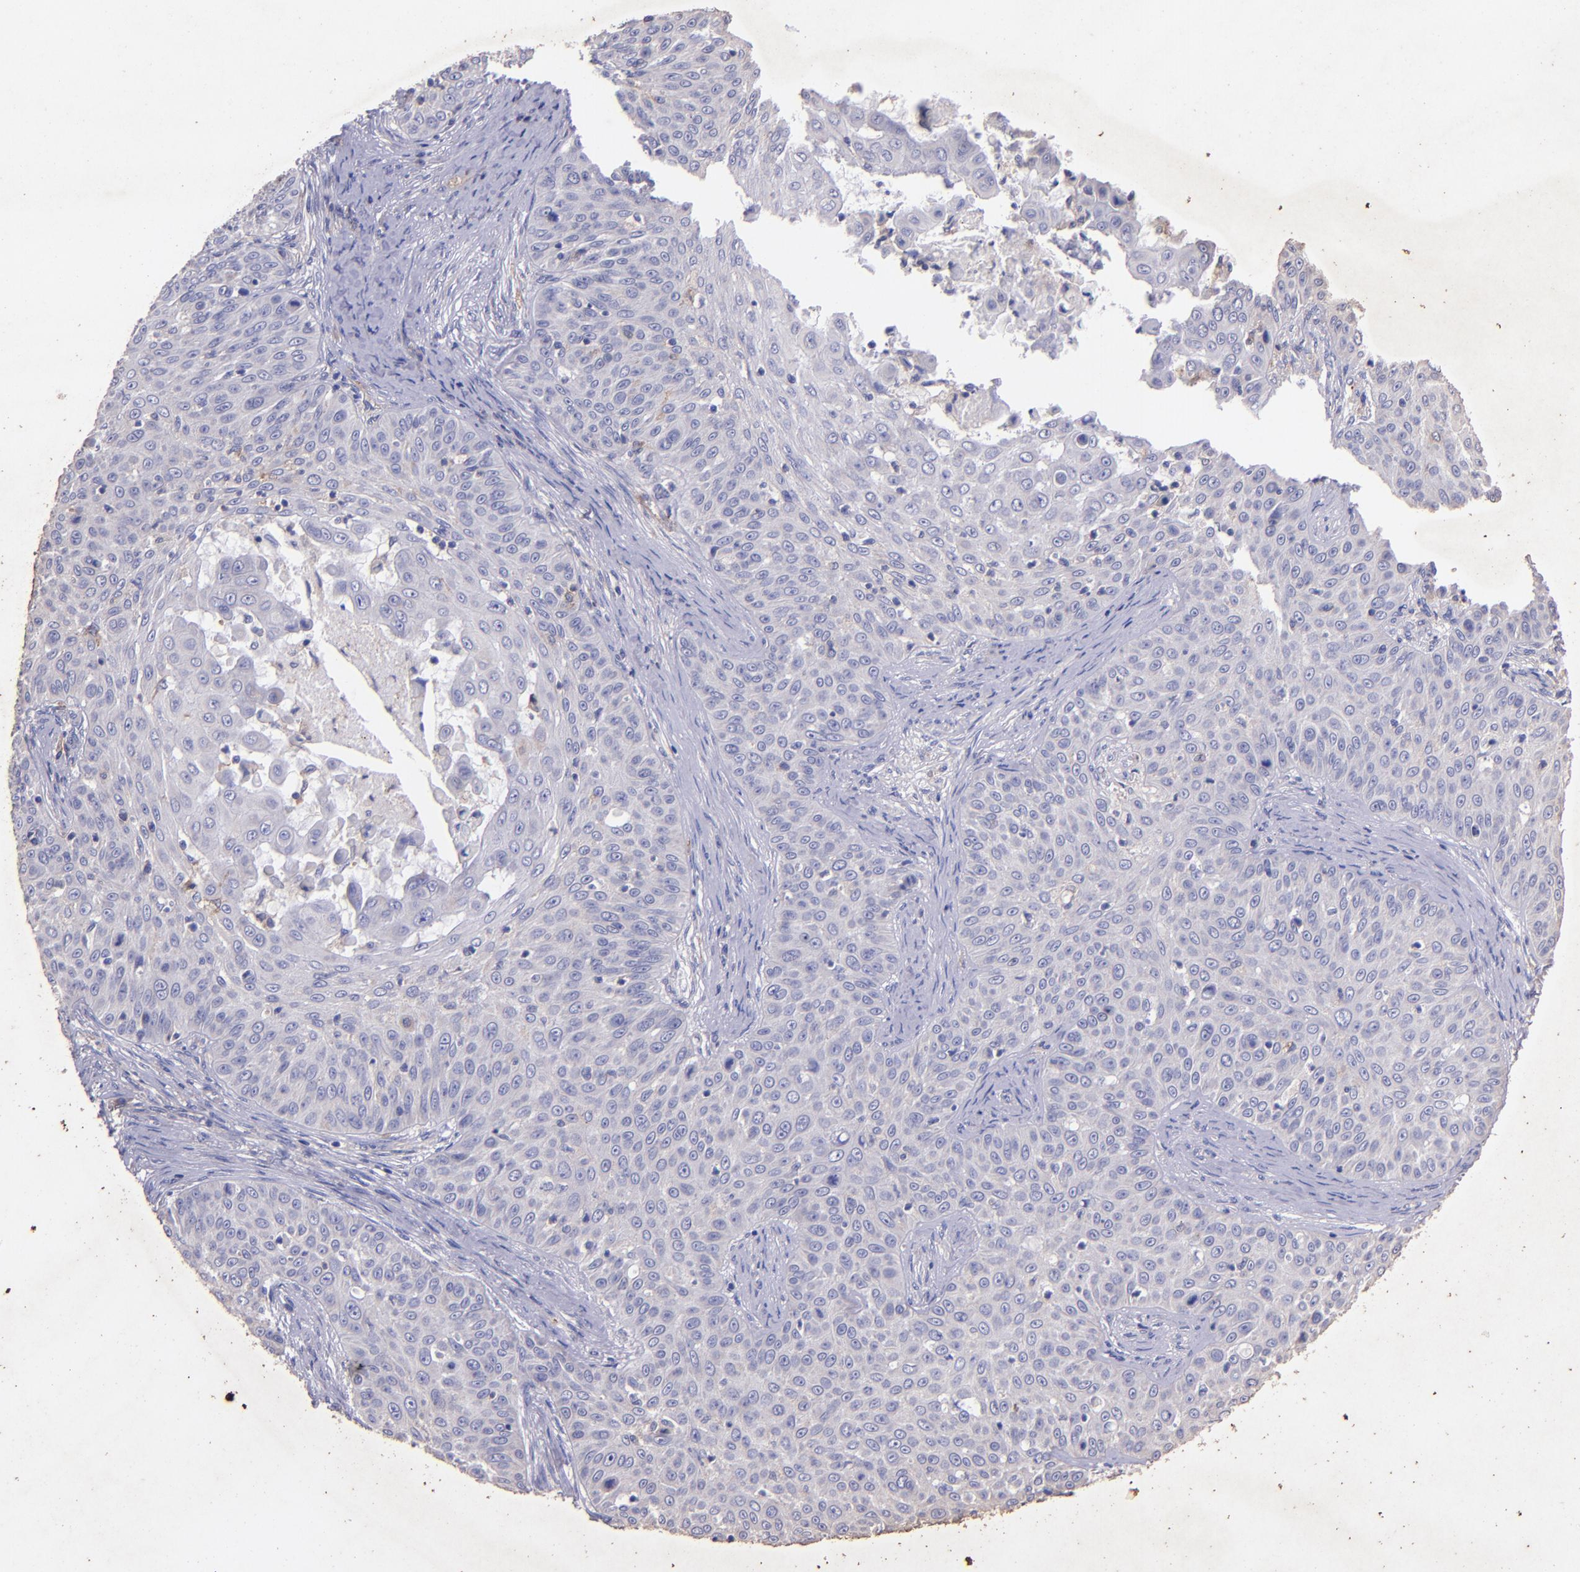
{"staining": {"intensity": "weak", "quantity": "<25%", "location": "cytoplasmic/membranous"}, "tissue": "skin cancer", "cell_type": "Tumor cells", "image_type": "cancer", "snomed": [{"axis": "morphology", "description": "Squamous cell carcinoma, NOS"}, {"axis": "topography", "description": "Skin"}], "caption": "Tumor cells show no significant staining in skin cancer.", "gene": "RET", "patient": {"sex": "male", "age": 82}}